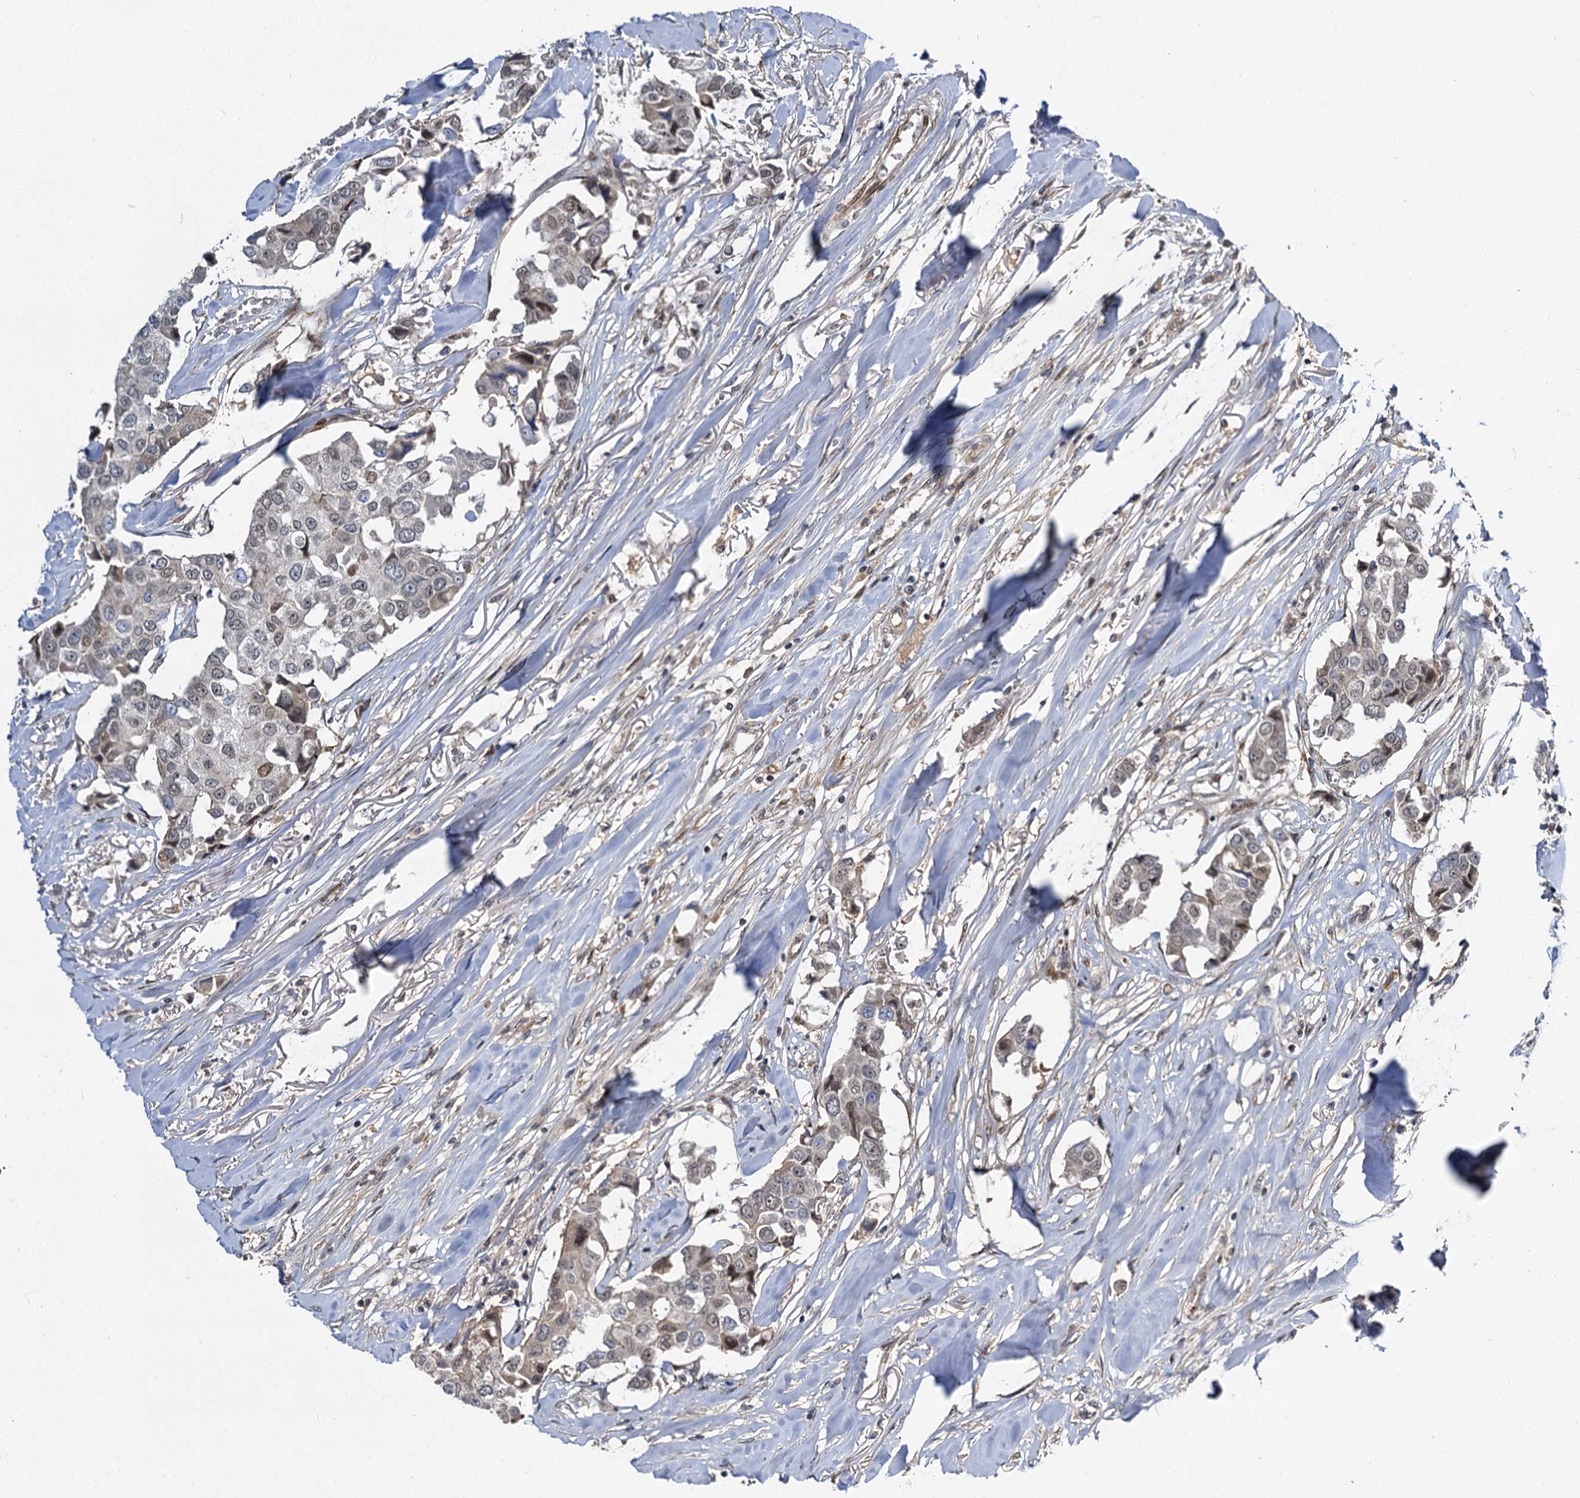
{"staining": {"intensity": "weak", "quantity": "<25%", "location": "nuclear"}, "tissue": "breast cancer", "cell_type": "Tumor cells", "image_type": "cancer", "snomed": [{"axis": "morphology", "description": "Duct carcinoma"}, {"axis": "topography", "description": "Breast"}], "caption": "There is no significant expression in tumor cells of breast cancer. (DAB IHC, high magnification).", "gene": "MBD6", "patient": {"sex": "female", "age": 80}}